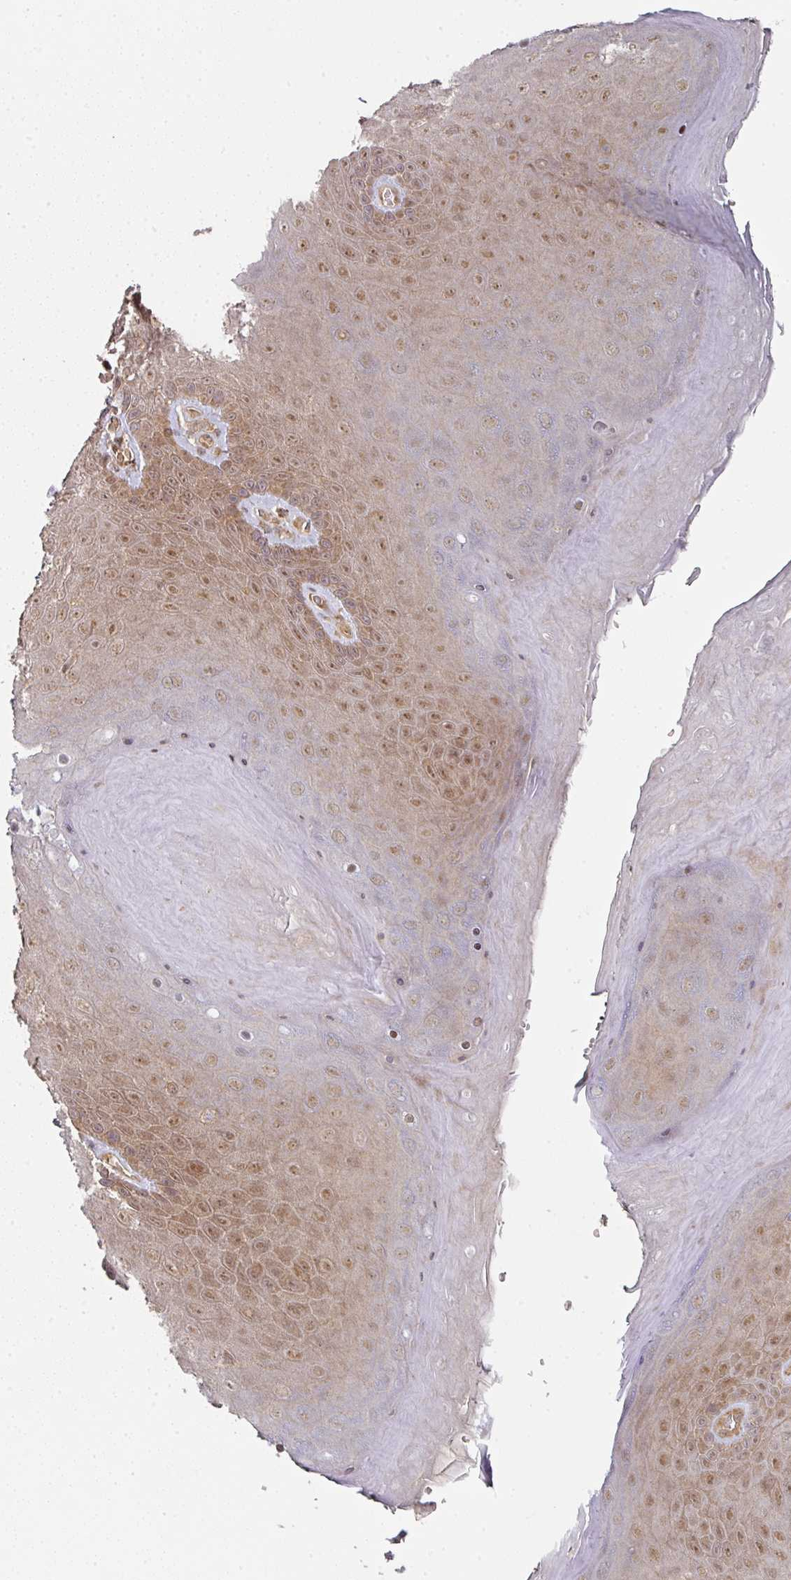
{"staining": {"intensity": "moderate", "quantity": ">75%", "location": "cytoplasmic/membranous,nuclear"}, "tissue": "skin", "cell_type": "Epidermal cells", "image_type": "normal", "snomed": [{"axis": "morphology", "description": "Normal tissue, NOS"}, {"axis": "topography", "description": "Anal"}, {"axis": "topography", "description": "Peripheral nerve tissue"}], "caption": "Immunohistochemistry (IHC) photomicrograph of benign skin stained for a protein (brown), which demonstrates medium levels of moderate cytoplasmic/membranous,nuclear positivity in about >75% of epidermal cells.", "gene": "PSME3IP1", "patient": {"sex": "male", "age": 53}}